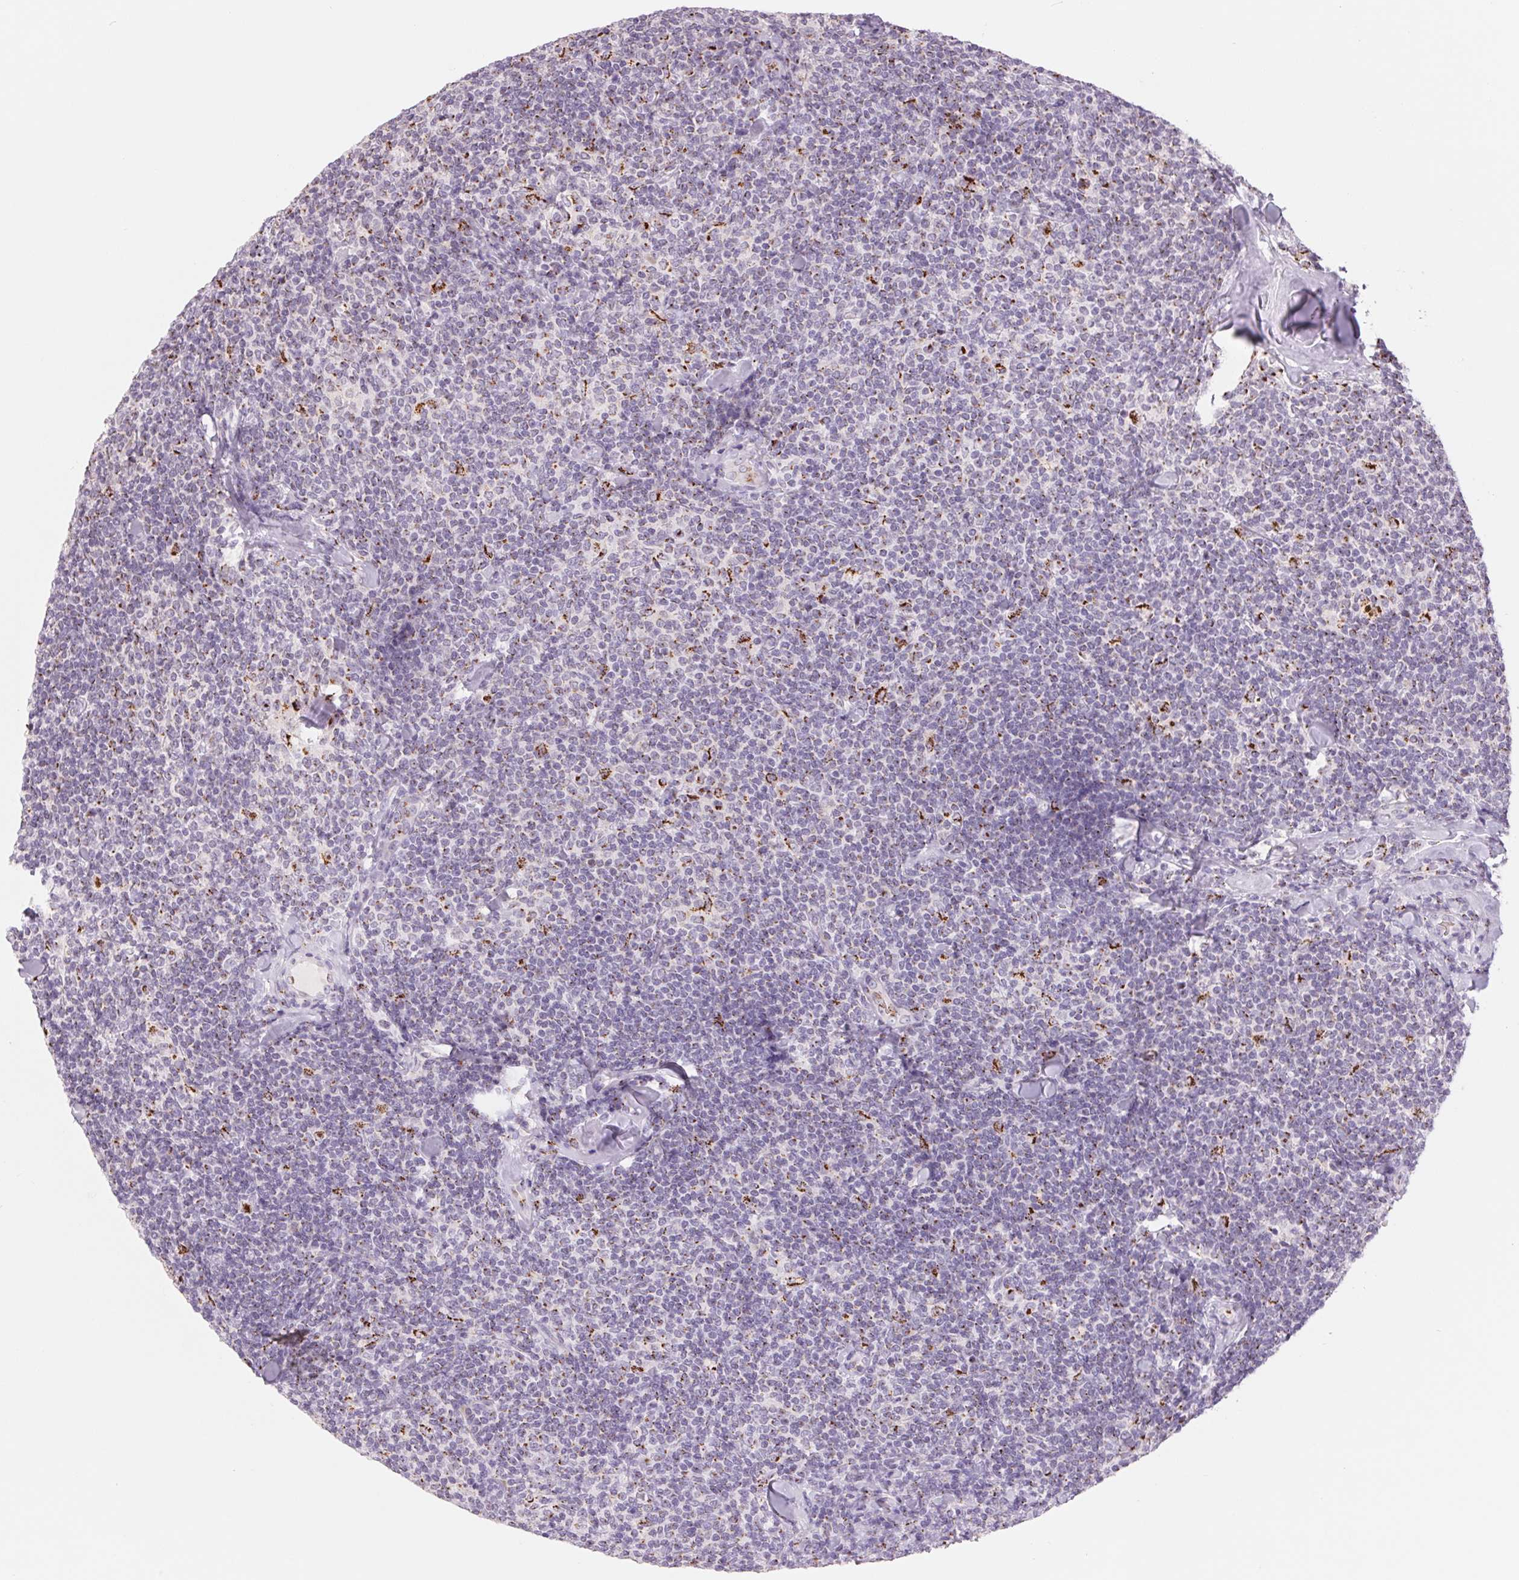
{"staining": {"intensity": "negative", "quantity": "none", "location": "none"}, "tissue": "lymphoma", "cell_type": "Tumor cells", "image_type": "cancer", "snomed": [{"axis": "morphology", "description": "Malignant lymphoma, non-Hodgkin's type, Low grade"}, {"axis": "topography", "description": "Lymph node"}], "caption": "Immunohistochemistry of human lymphoma exhibits no staining in tumor cells.", "gene": "GALNT7", "patient": {"sex": "female", "age": 56}}